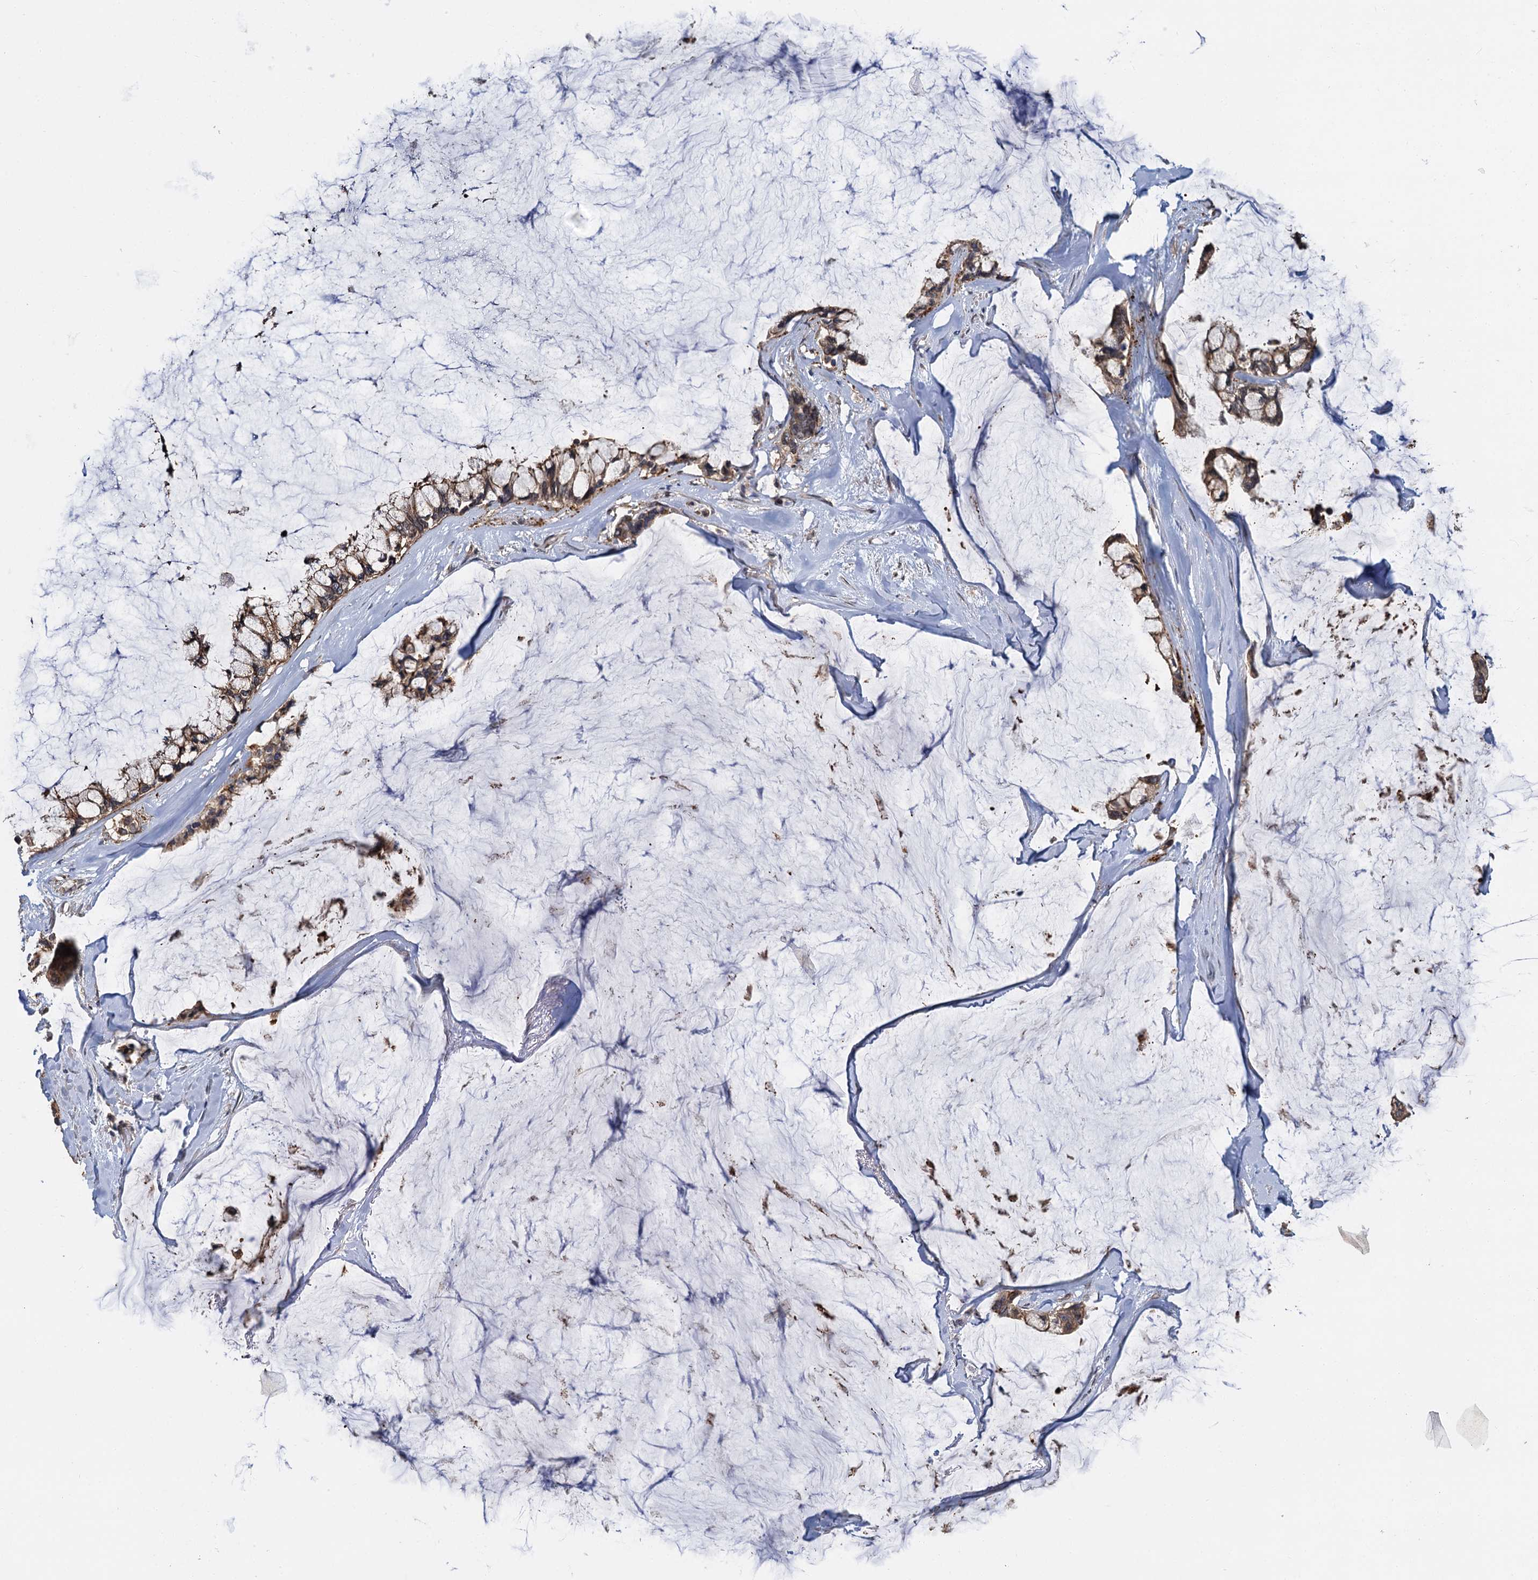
{"staining": {"intensity": "weak", "quantity": ">75%", "location": "cytoplasmic/membranous"}, "tissue": "ovarian cancer", "cell_type": "Tumor cells", "image_type": "cancer", "snomed": [{"axis": "morphology", "description": "Cystadenocarcinoma, mucinous, NOS"}, {"axis": "topography", "description": "Ovary"}], "caption": "A low amount of weak cytoplasmic/membranous staining is identified in about >75% of tumor cells in ovarian cancer (mucinous cystadenocarcinoma) tissue.", "gene": "ZNF324", "patient": {"sex": "female", "age": 39}}